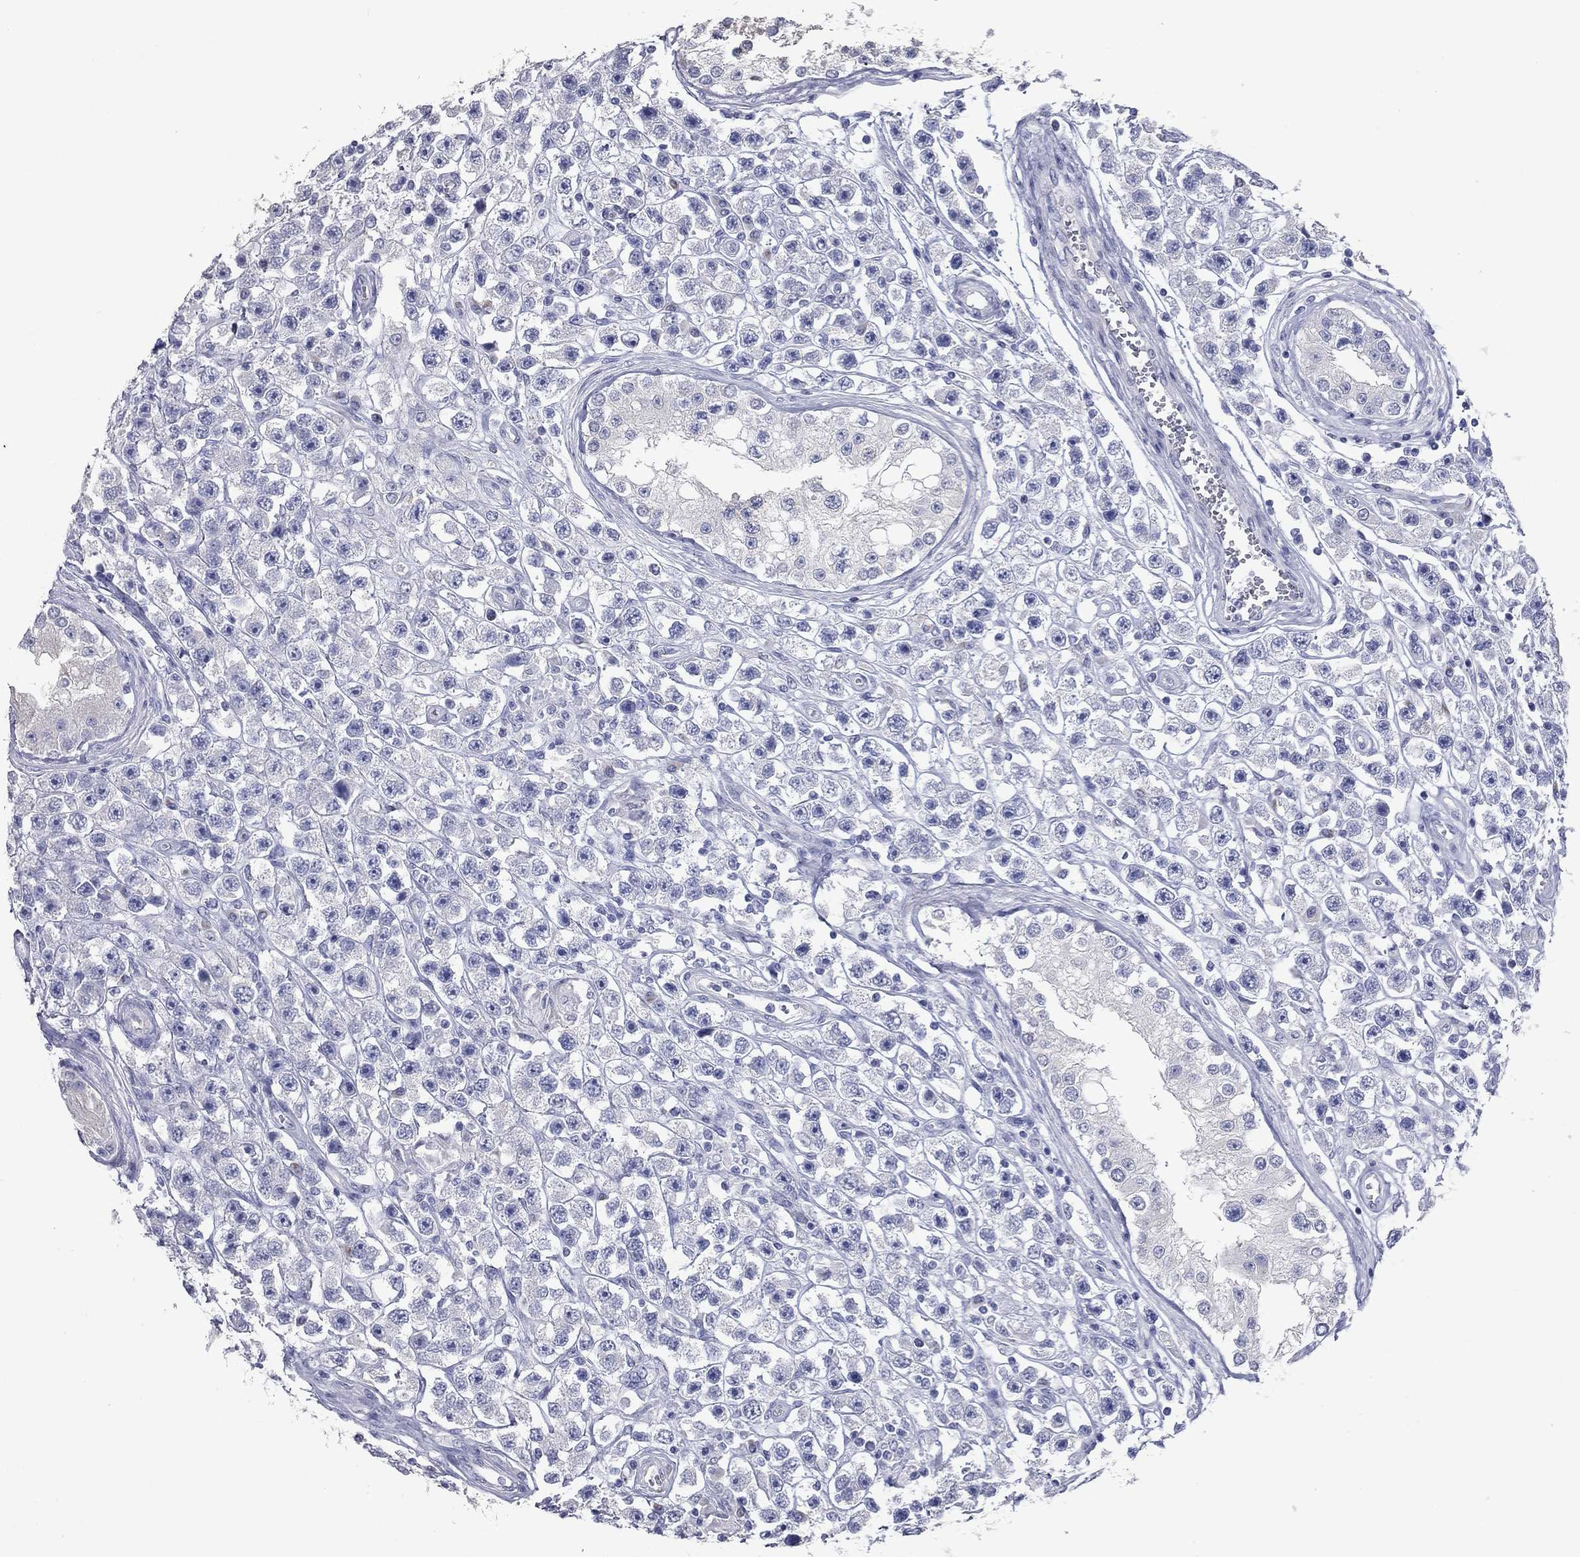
{"staining": {"intensity": "negative", "quantity": "none", "location": "none"}, "tissue": "testis cancer", "cell_type": "Tumor cells", "image_type": "cancer", "snomed": [{"axis": "morphology", "description": "Seminoma, NOS"}, {"axis": "topography", "description": "Testis"}], "caption": "This micrograph is of seminoma (testis) stained with immunohistochemistry (IHC) to label a protein in brown with the nuclei are counter-stained blue. There is no staining in tumor cells. (DAB immunohistochemistry visualized using brightfield microscopy, high magnification).", "gene": "TAC1", "patient": {"sex": "male", "age": 45}}